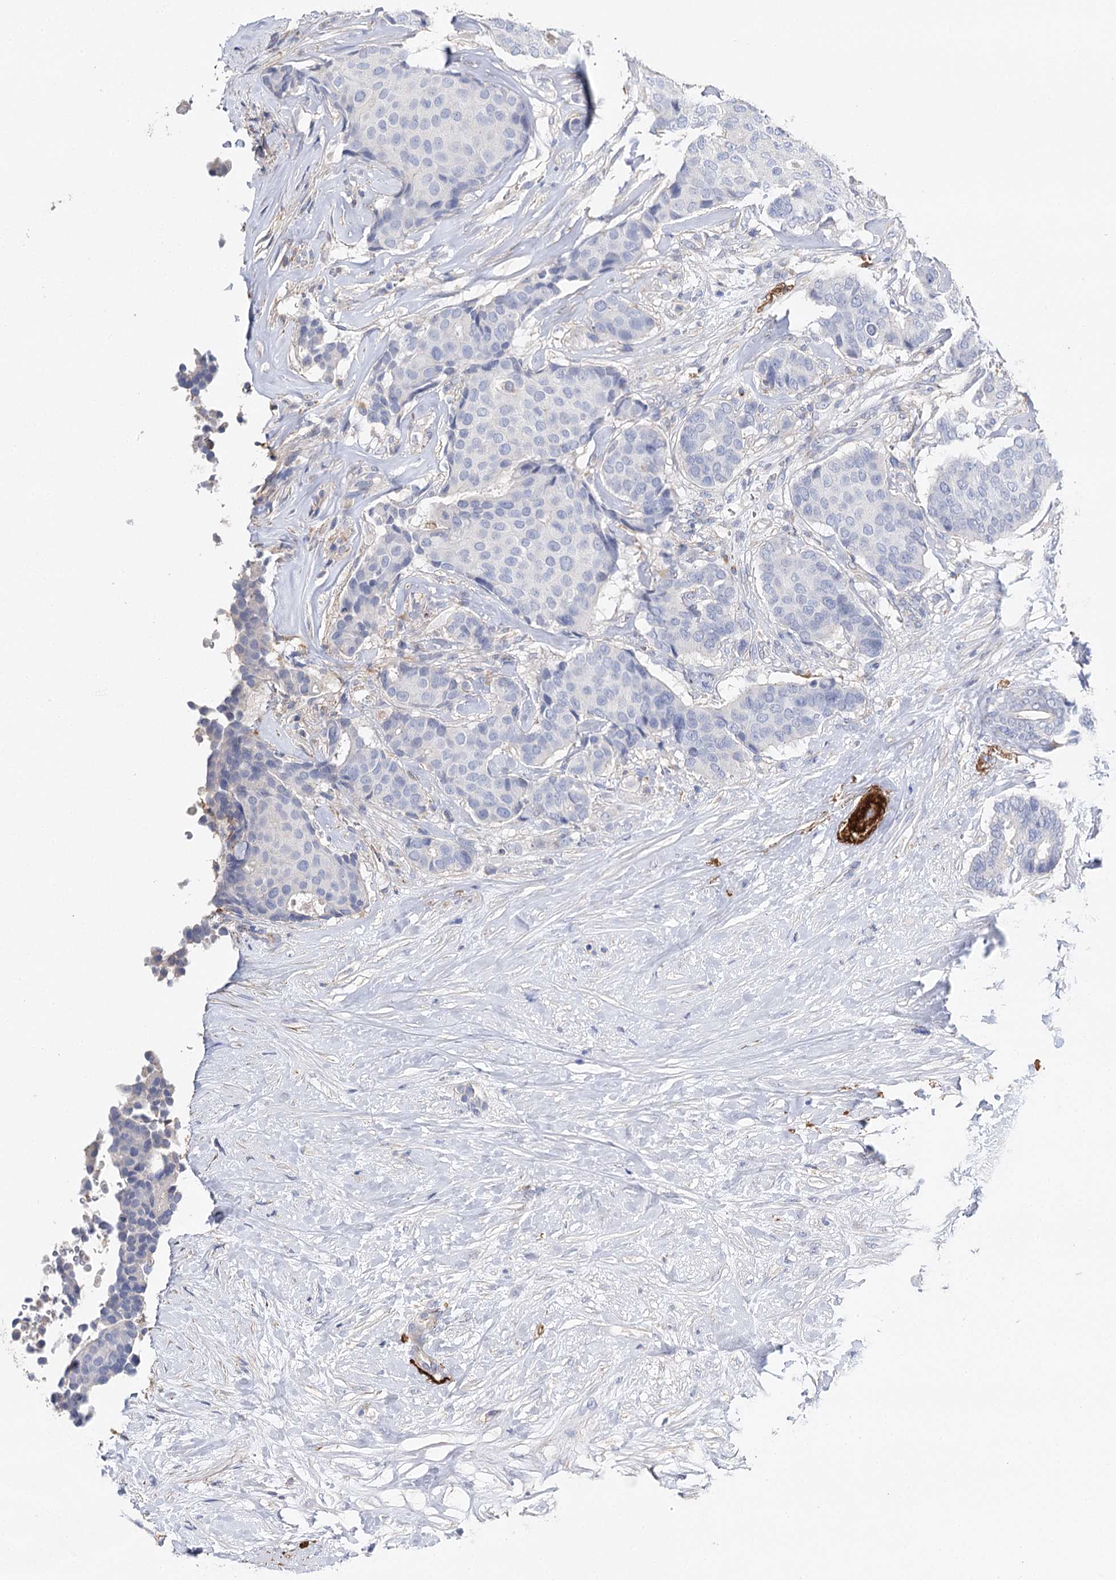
{"staining": {"intensity": "negative", "quantity": "none", "location": "none"}, "tissue": "breast cancer", "cell_type": "Tumor cells", "image_type": "cancer", "snomed": [{"axis": "morphology", "description": "Duct carcinoma"}, {"axis": "topography", "description": "Breast"}], "caption": "Immunohistochemistry (IHC) of human breast cancer (intraductal carcinoma) displays no staining in tumor cells.", "gene": "EPYC", "patient": {"sex": "female", "age": 75}}